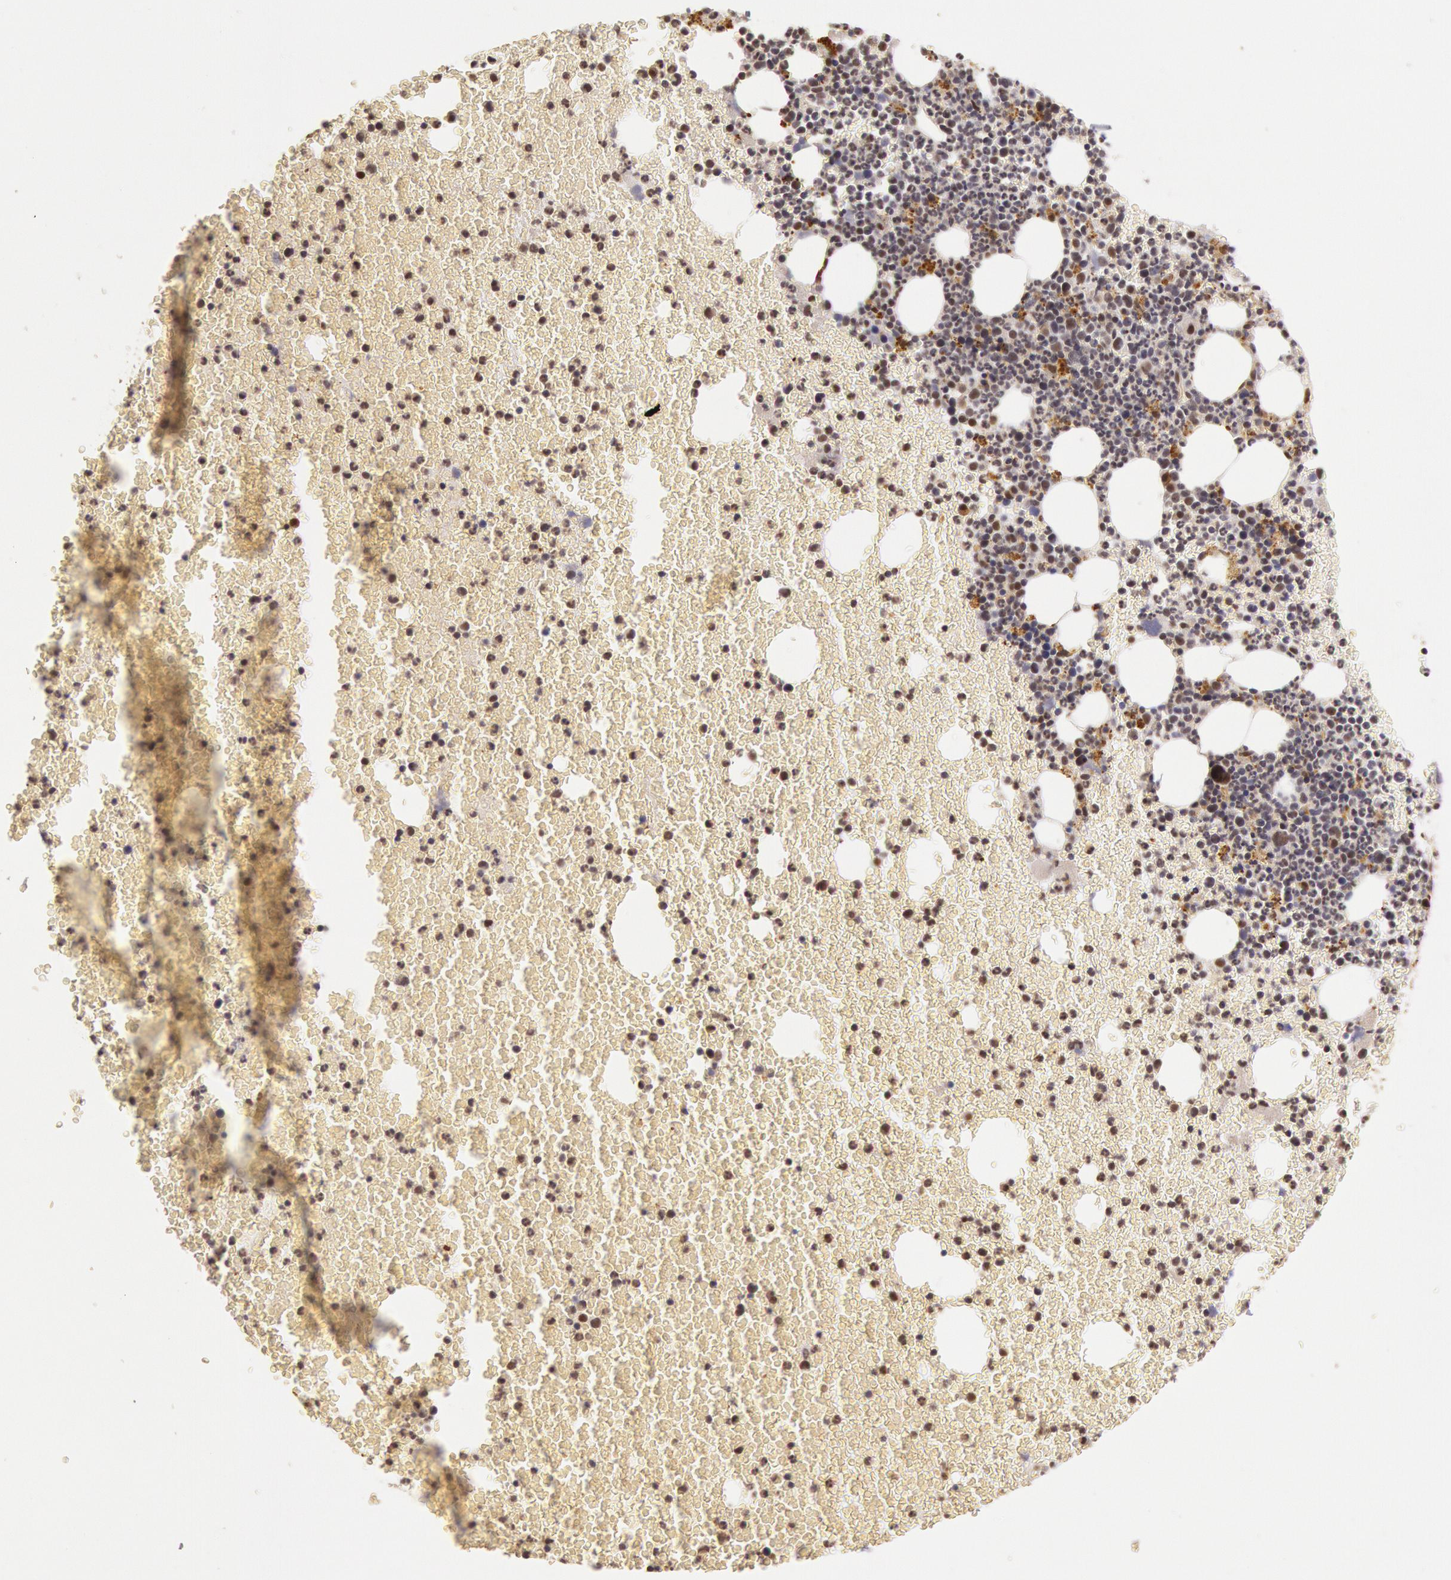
{"staining": {"intensity": "moderate", "quantity": "25%-75%", "location": "cytoplasmic/membranous,nuclear"}, "tissue": "bone marrow", "cell_type": "Hematopoietic cells", "image_type": "normal", "snomed": [{"axis": "morphology", "description": "Normal tissue, NOS"}, {"axis": "topography", "description": "Bone marrow"}], "caption": "Bone marrow stained with immunohistochemistry (IHC) demonstrates moderate cytoplasmic/membranous,nuclear expression in about 25%-75% of hematopoietic cells. (DAB IHC, brown staining for protein, blue staining for nuclei).", "gene": "LIG4", "patient": {"sex": "female", "age": 53}}